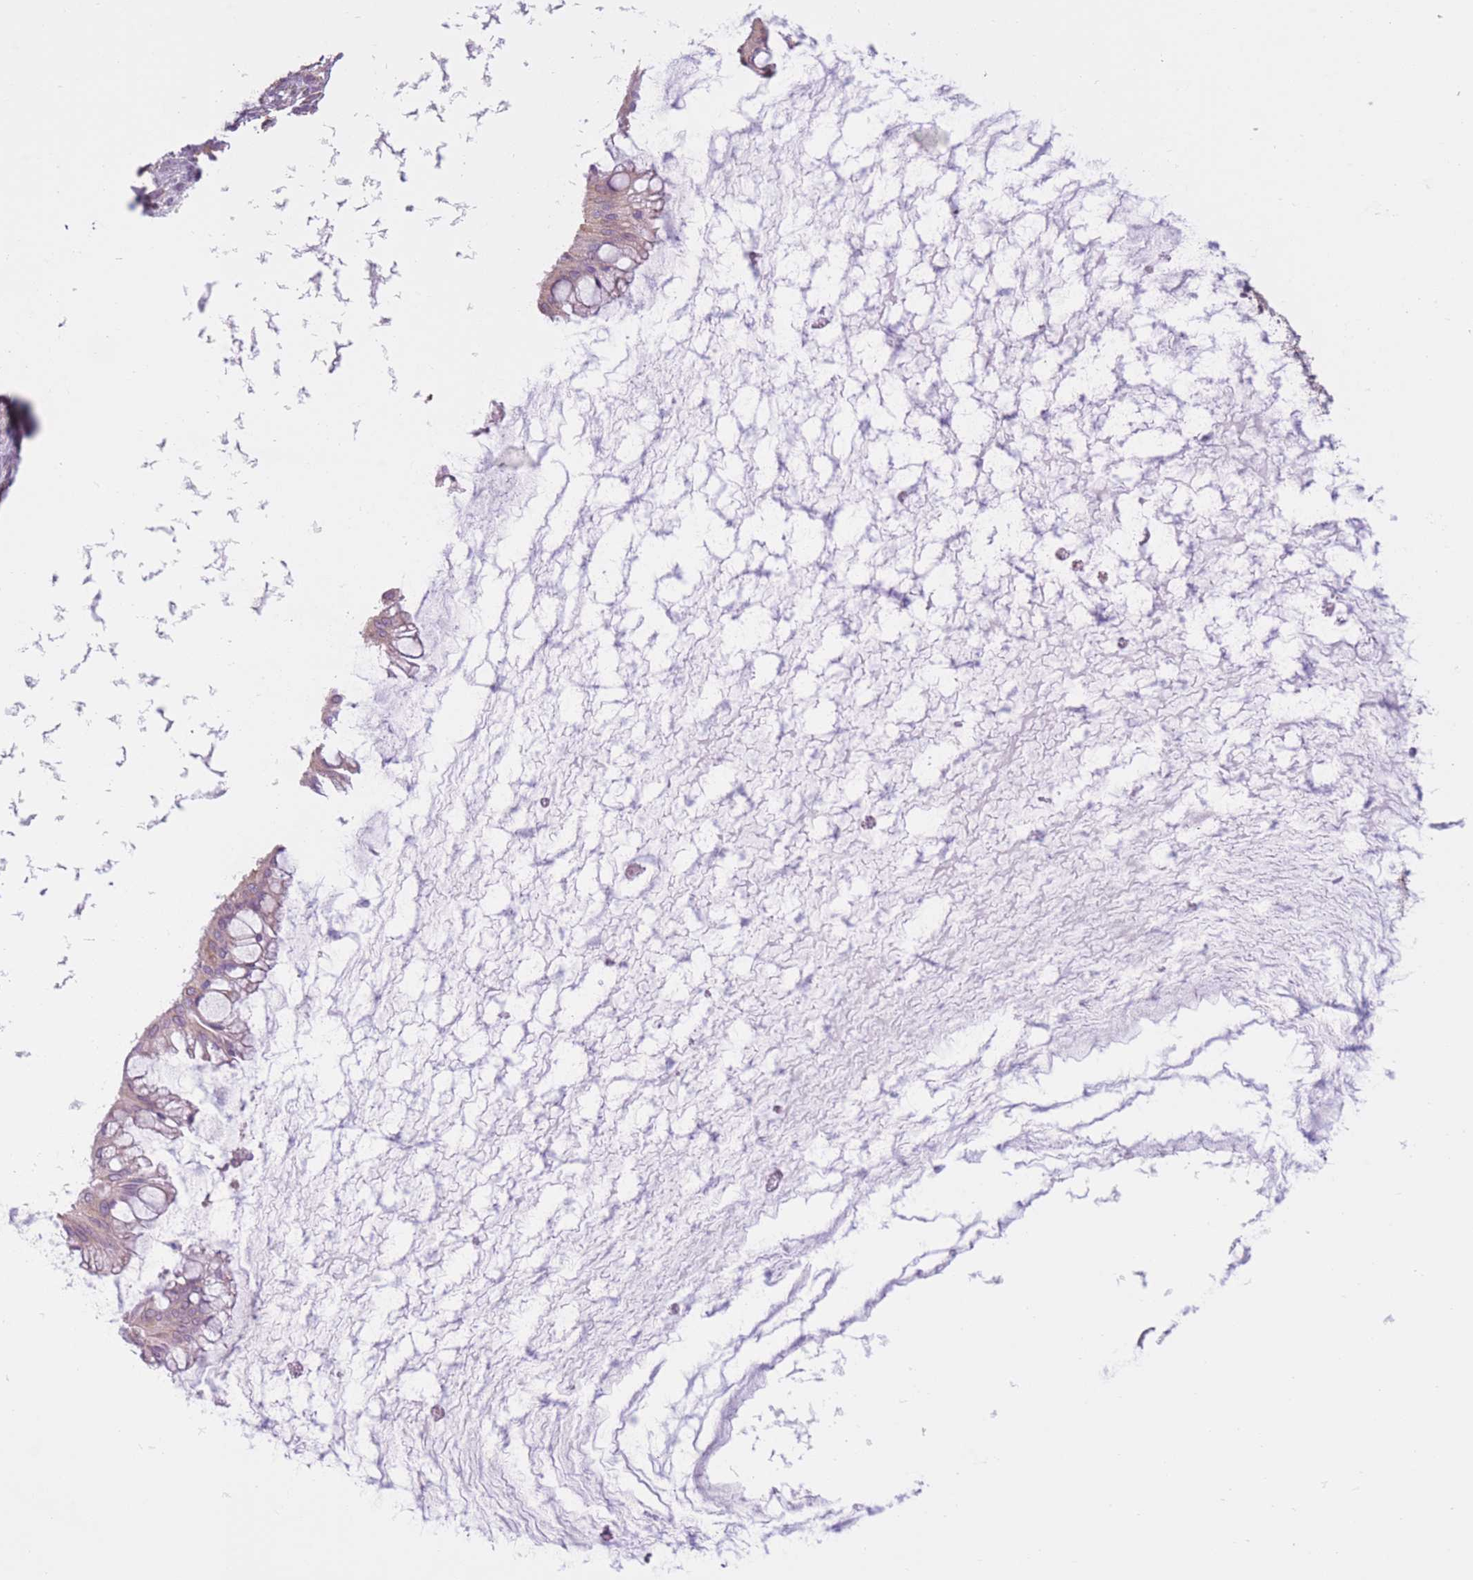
{"staining": {"intensity": "weak", "quantity": ">75%", "location": "cytoplasmic/membranous"}, "tissue": "ovarian cancer", "cell_type": "Tumor cells", "image_type": "cancer", "snomed": [{"axis": "morphology", "description": "Cystadenocarcinoma, mucinous, NOS"}, {"axis": "topography", "description": "Ovary"}], "caption": "Immunohistochemical staining of human ovarian cancer shows weak cytoplasmic/membranous protein positivity in about >75% of tumor cells.", "gene": "SERPINB3", "patient": {"sex": "female", "age": 73}}